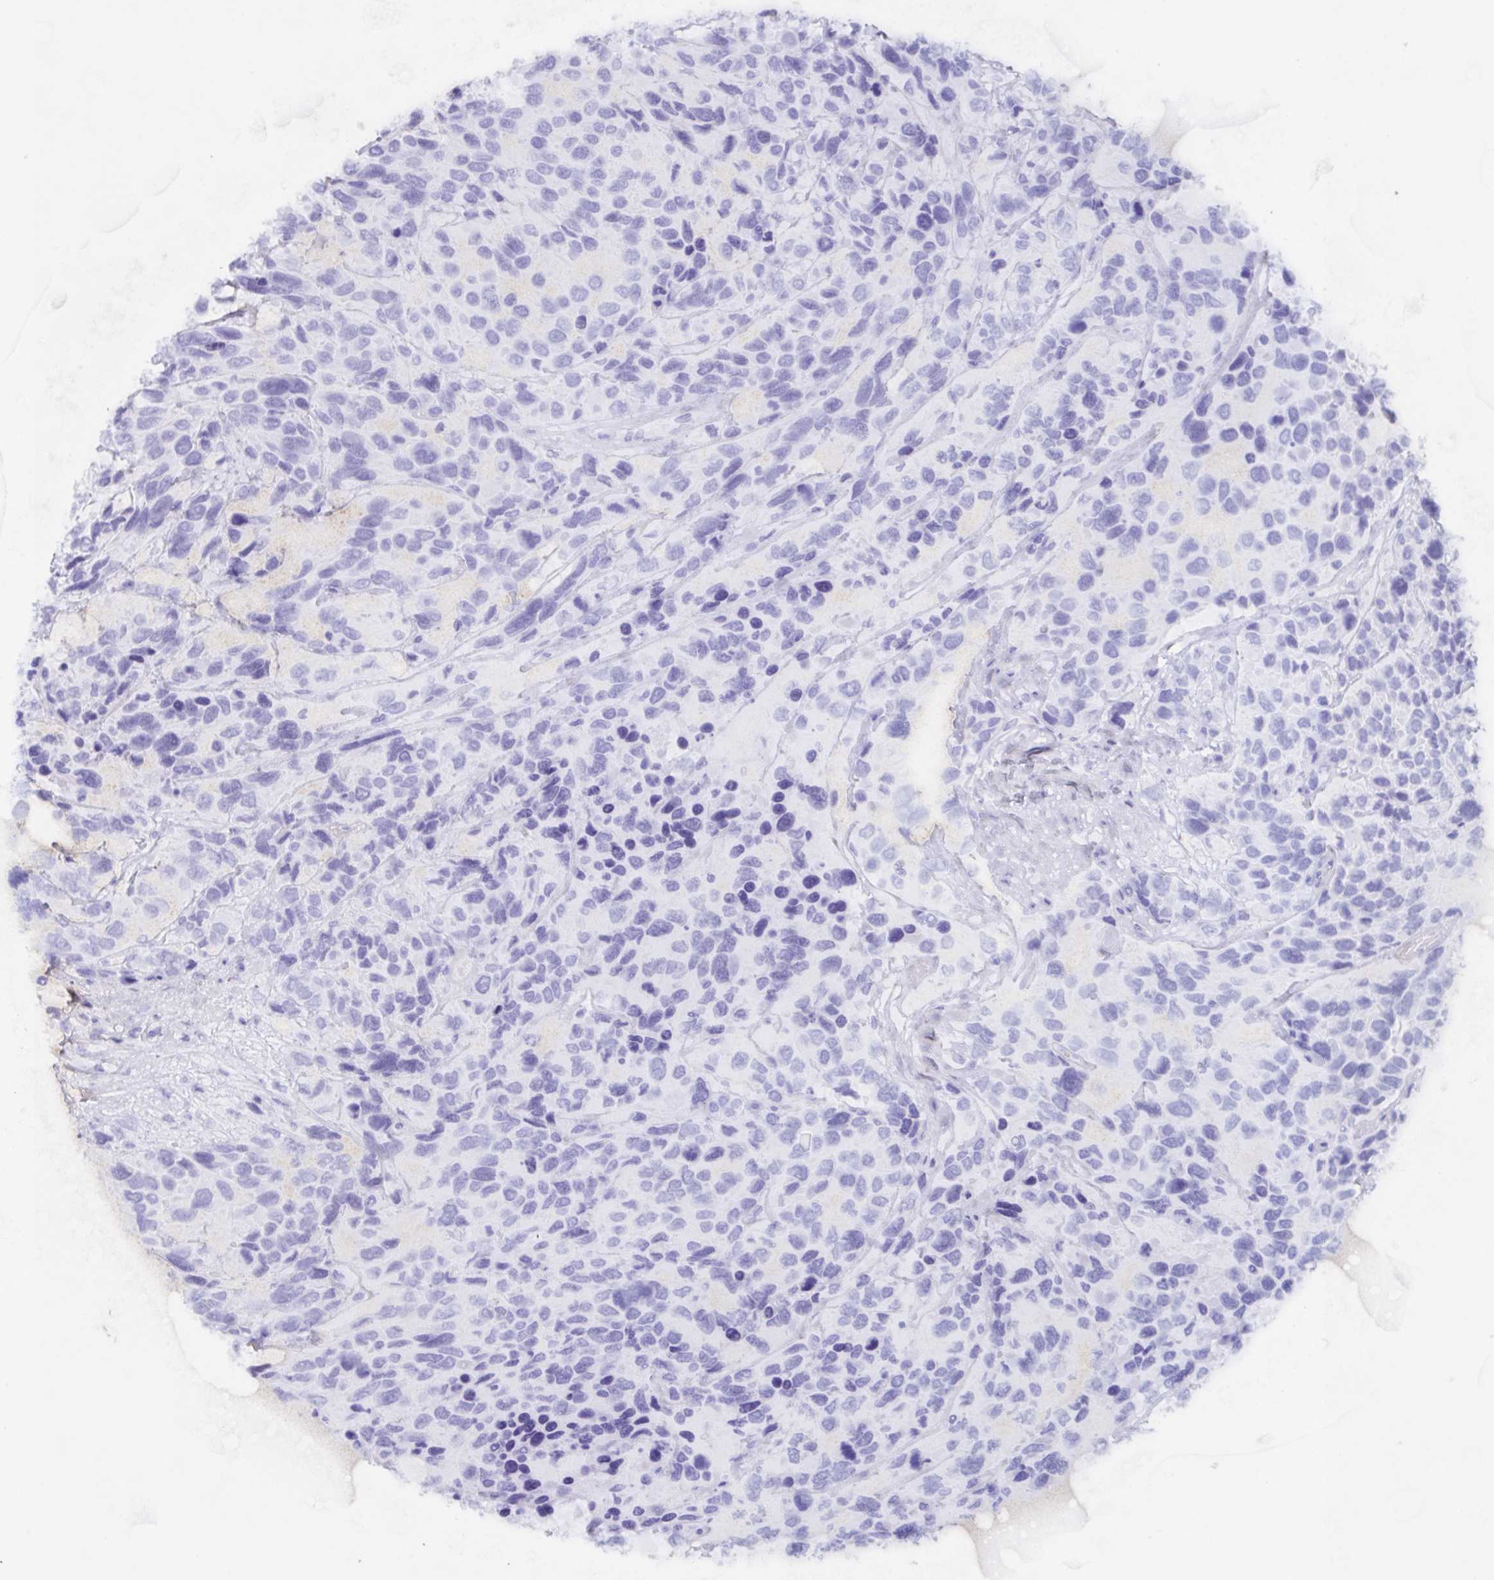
{"staining": {"intensity": "negative", "quantity": "none", "location": "none"}, "tissue": "urothelial cancer", "cell_type": "Tumor cells", "image_type": "cancer", "snomed": [{"axis": "morphology", "description": "Urothelial carcinoma, High grade"}, {"axis": "topography", "description": "Urinary bladder"}], "caption": "Photomicrograph shows no significant protein positivity in tumor cells of urothelial cancer.", "gene": "AGFG2", "patient": {"sex": "female", "age": 70}}